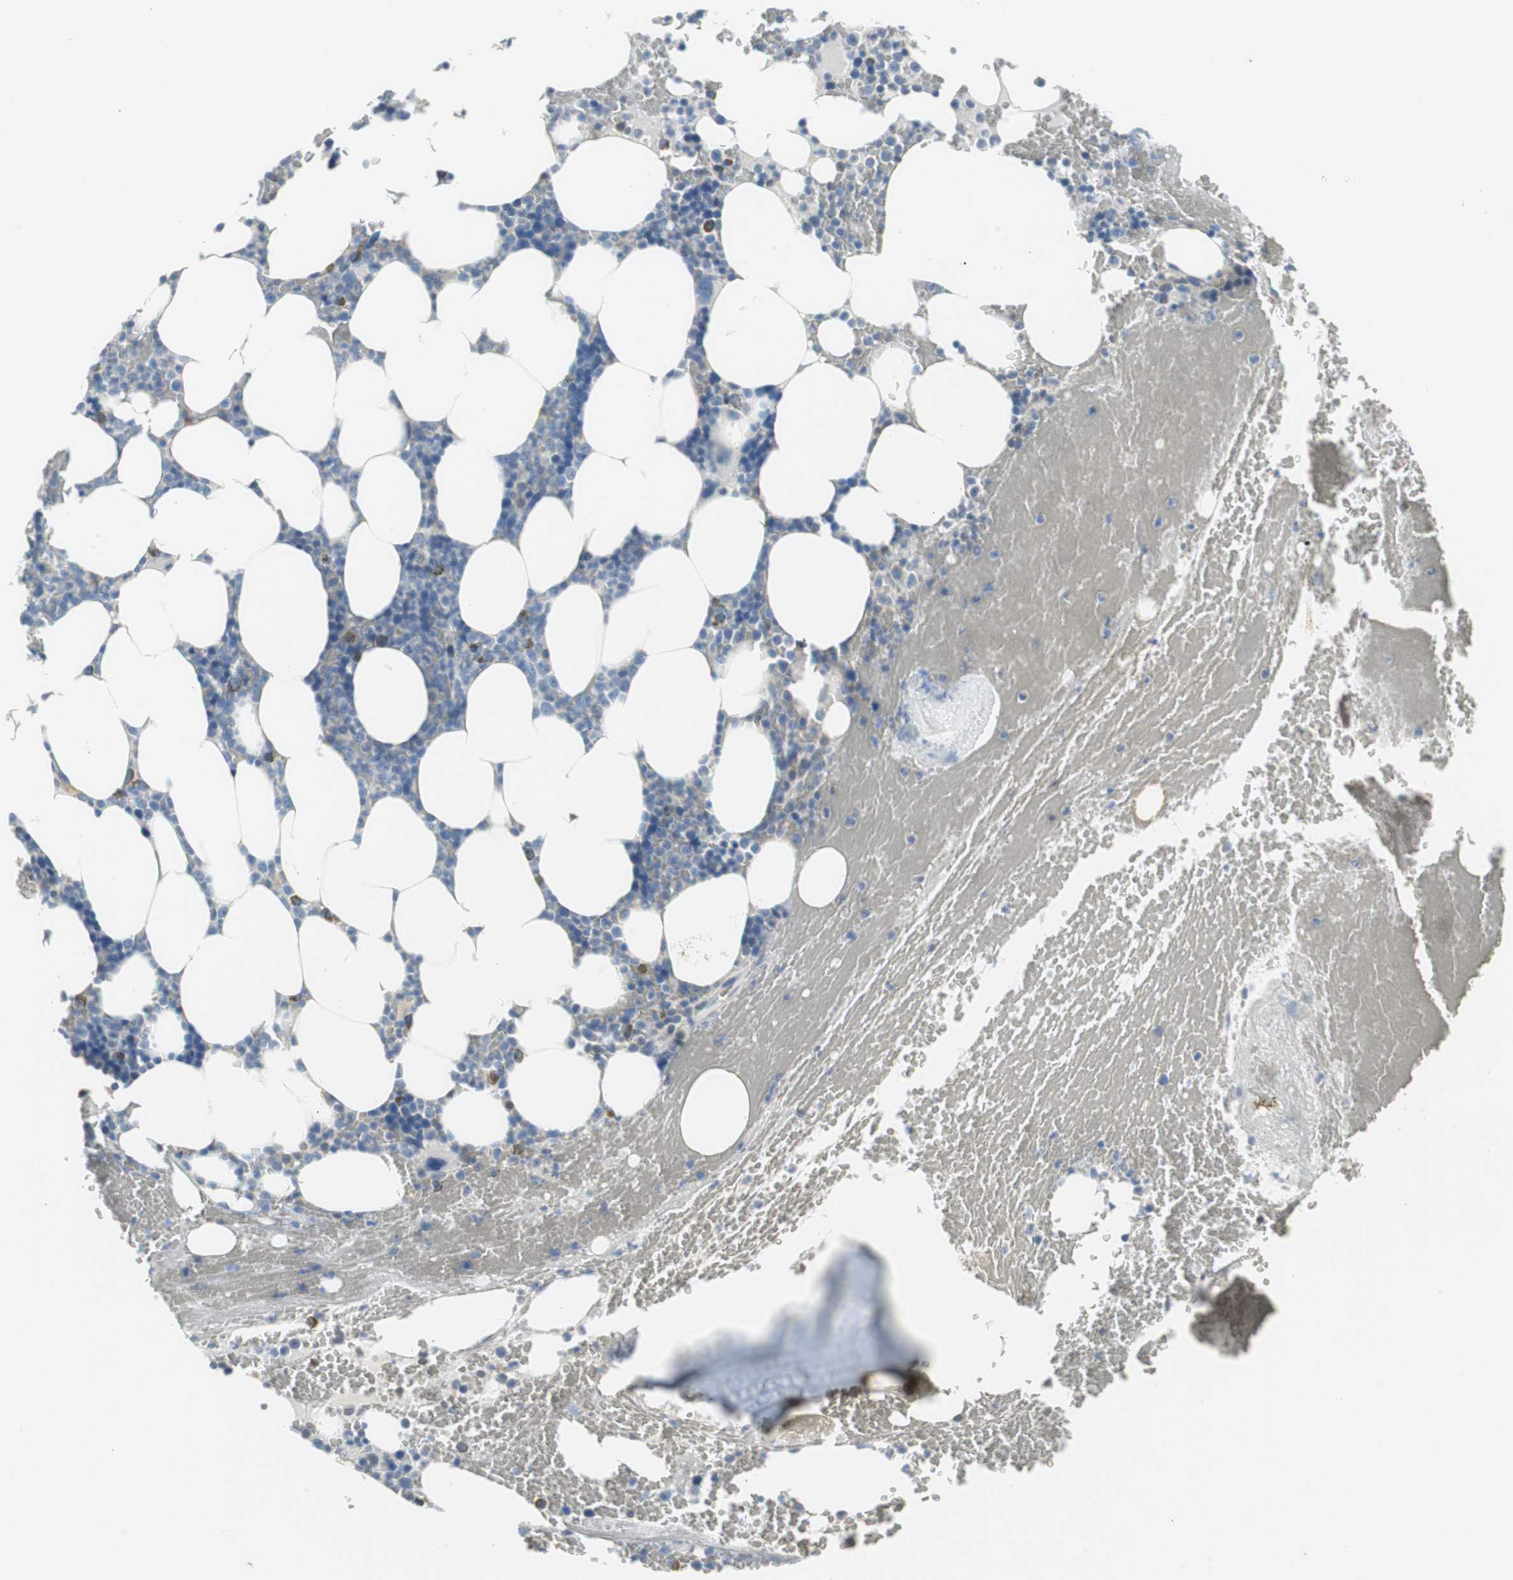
{"staining": {"intensity": "strong", "quantity": "<25%", "location": "cytoplasmic/membranous"}, "tissue": "bone marrow", "cell_type": "Hematopoietic cells", "image_type": "normal", "snomed": [{"axis": "morphology", "description": "Normal tissue, NOS"}, {"axis": "topography", "description": "Bone marrow"}], "caption": "Benign bone marrow was stained to show a protein in brown. There is medium levels of strong cytoplasmic/membranous staining in approximately <25% of hematopoietic cells. (DAB = brown stain, brightfield microscopy at high magnification).", "gene": "CPA3", "patient": {"sex": "female", "age": 66}}